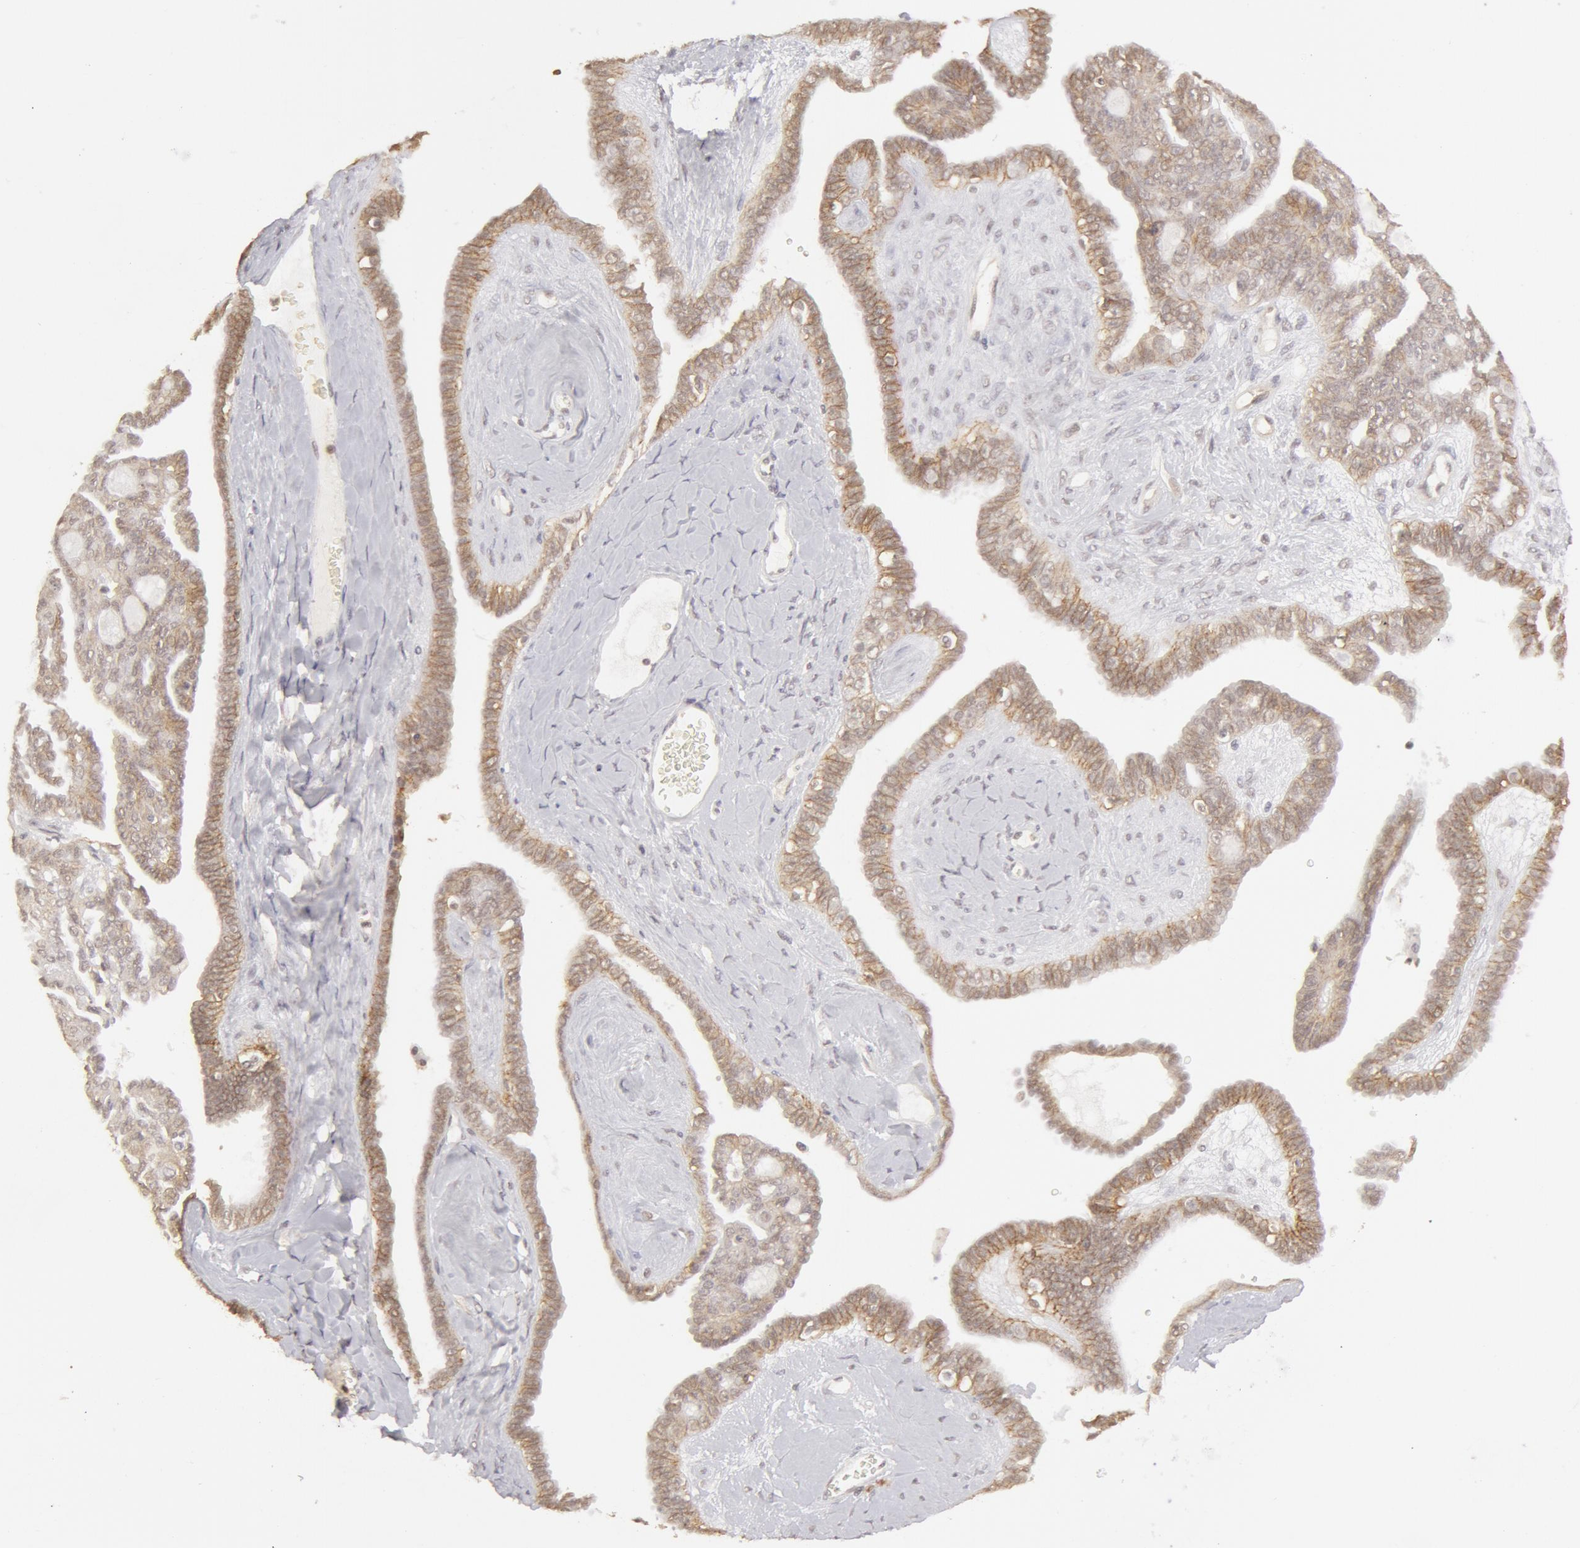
{"staining": {"intensity": "moderate", "quantity": ">75%", "location": "cytoplasmic/membranous"}, "tissue": "ovarian cancer", "cell_type": "Tumor cells", "image_type": "cancer", "snomed": [{"axis": "morphology", "description": "Cystadenocarcinoma, serous, NOS"}, {"axis": "topography", "description": "Ovary"}], "caption": "Immunohistochemical staining of human ovarian cancer demonstrates medium levels of moderate cytoplasmic/membranous protein expression in approximately >75% of tumor cells.", "gene": "ADAM10", "patient": {"sex": "female", "age": 71}}